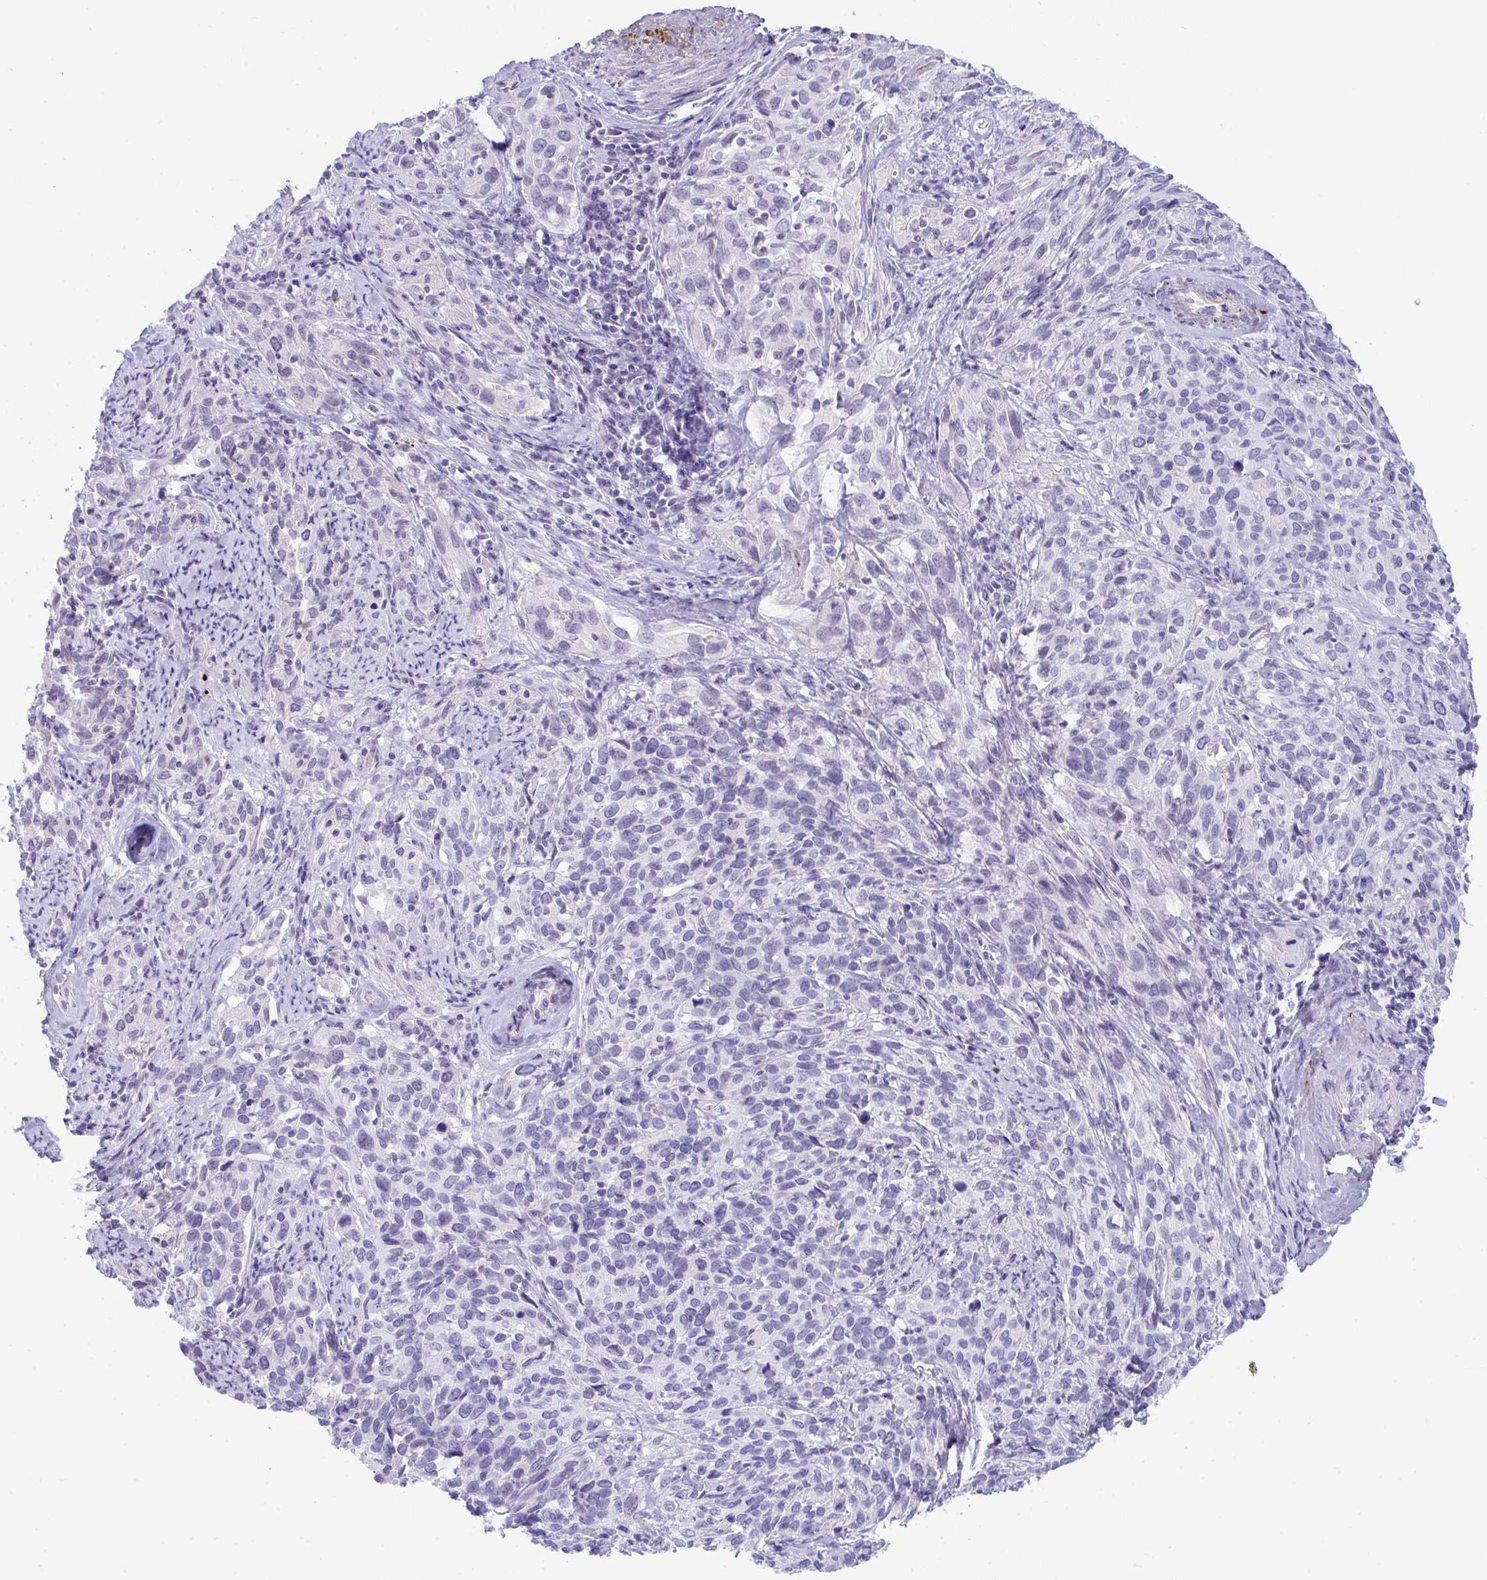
{"staining": {"intensity": "negative", "quantity": "none", "location": "none"}, "tissue": "cervical cancer", "cell_type": "Tumor cells", "image_type": "cancer", "snomed": [{"axis": "morphology", "description": "Normal tissue, NOS"}, {"axis": "morphology", "description": "Squamous cell carcinoma, NOS"}, {"axis": "topography", "description": "Cervix"}], "caption": "Cervical squamous cell carcinoma stained for a protein using immunohistochemistry (IHC) displays no positivity tumor cells.", "gene": "KMT2E", "patient": {"sex": "female", "age": 51}}